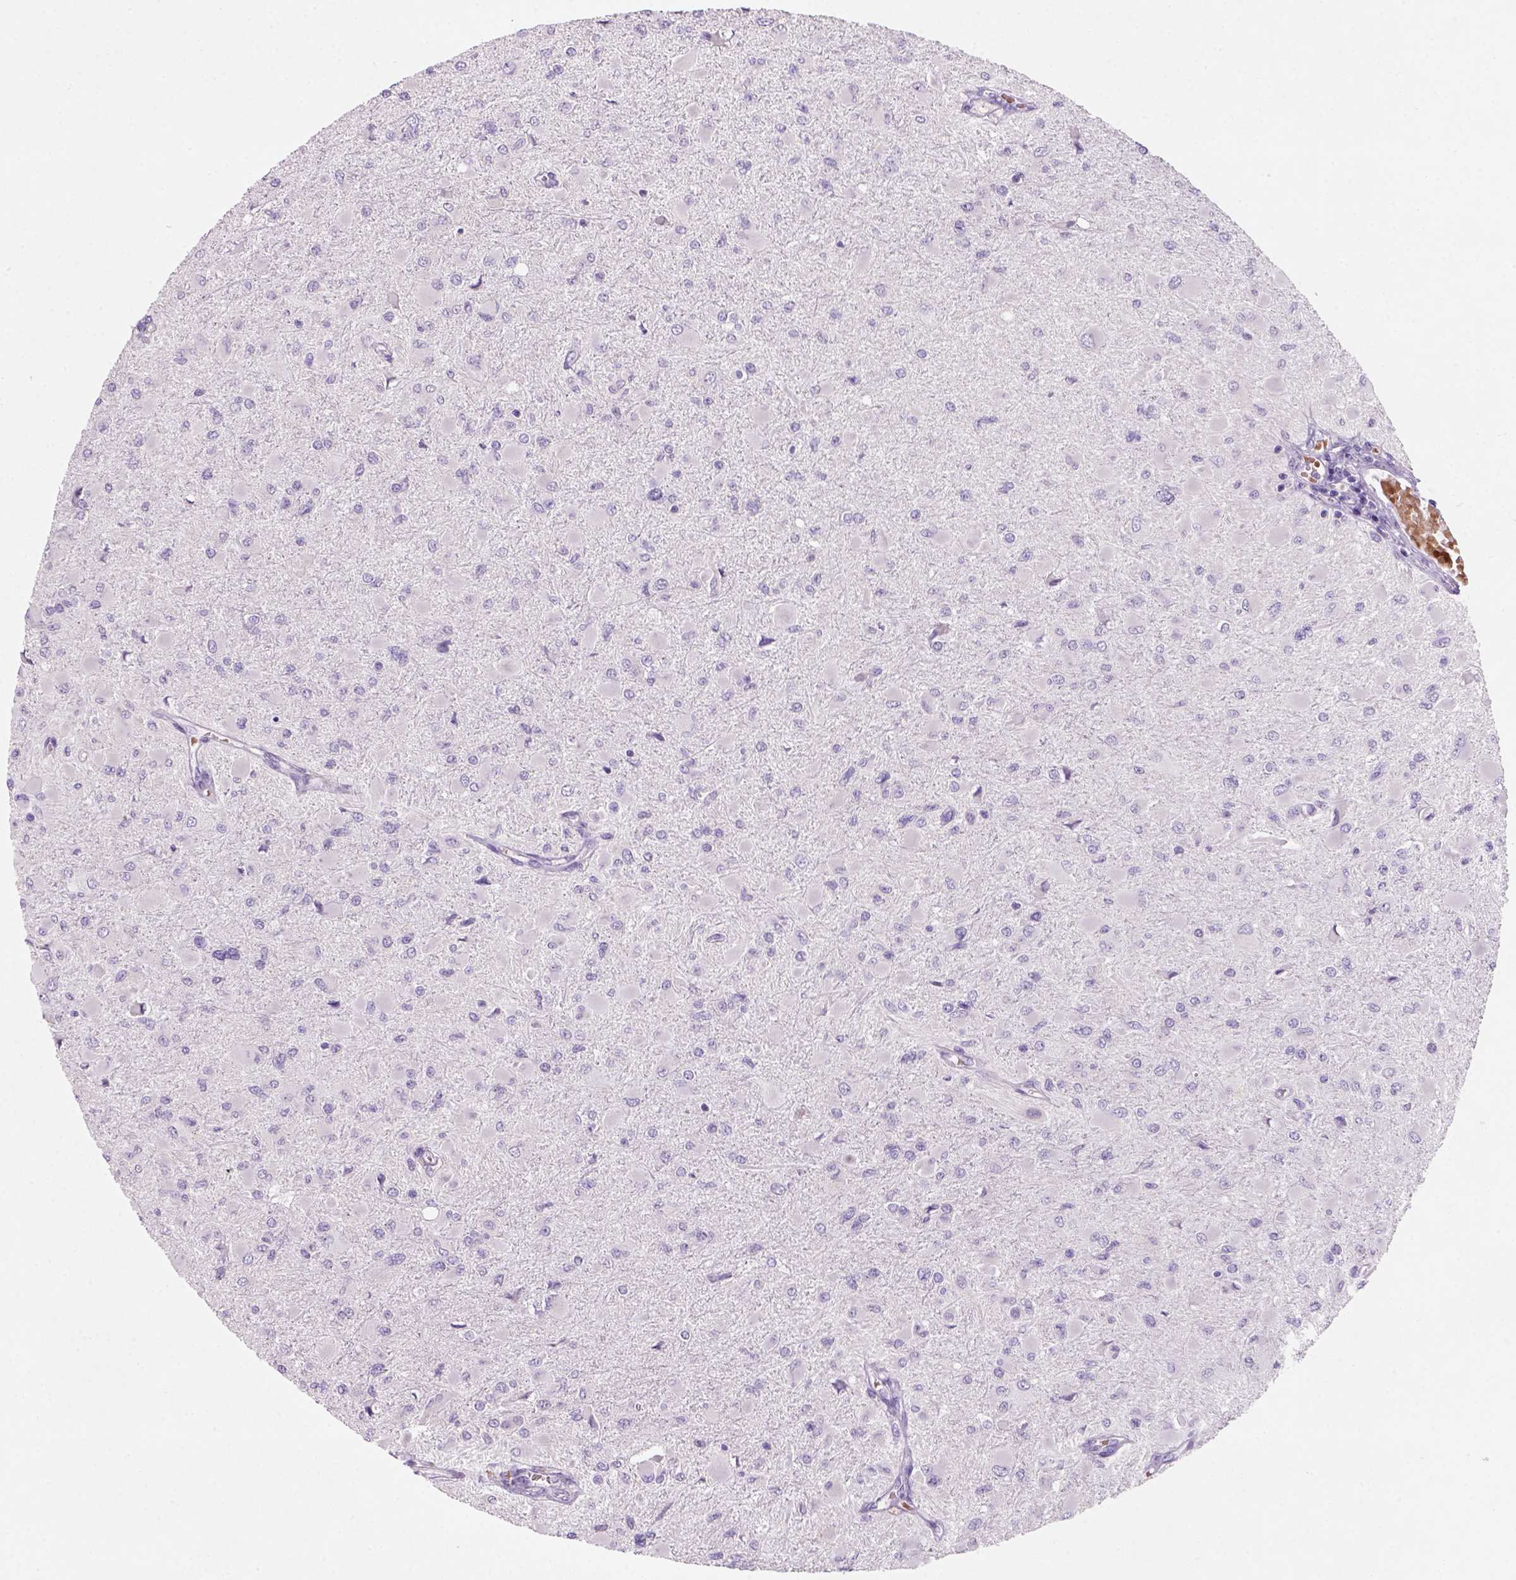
{"staining": {"intensity": "negative", "quantity": "none", "location": "none"}, "tissue": "glioma", "cell_type": "Tumor cells", "image_type": "cancer", "snomed": [{"axis": "morphology", "description": "Glioma, malignant, High grade"}, {"axis": "topography", "description": "Cerebral cortex"}], "caption": "Protein analysis of malignant high-grade glioma exhibits no significant expression in tumor cells.", "gene": "ZMAT4", "patient": {"sex": "female", "age": 36}}